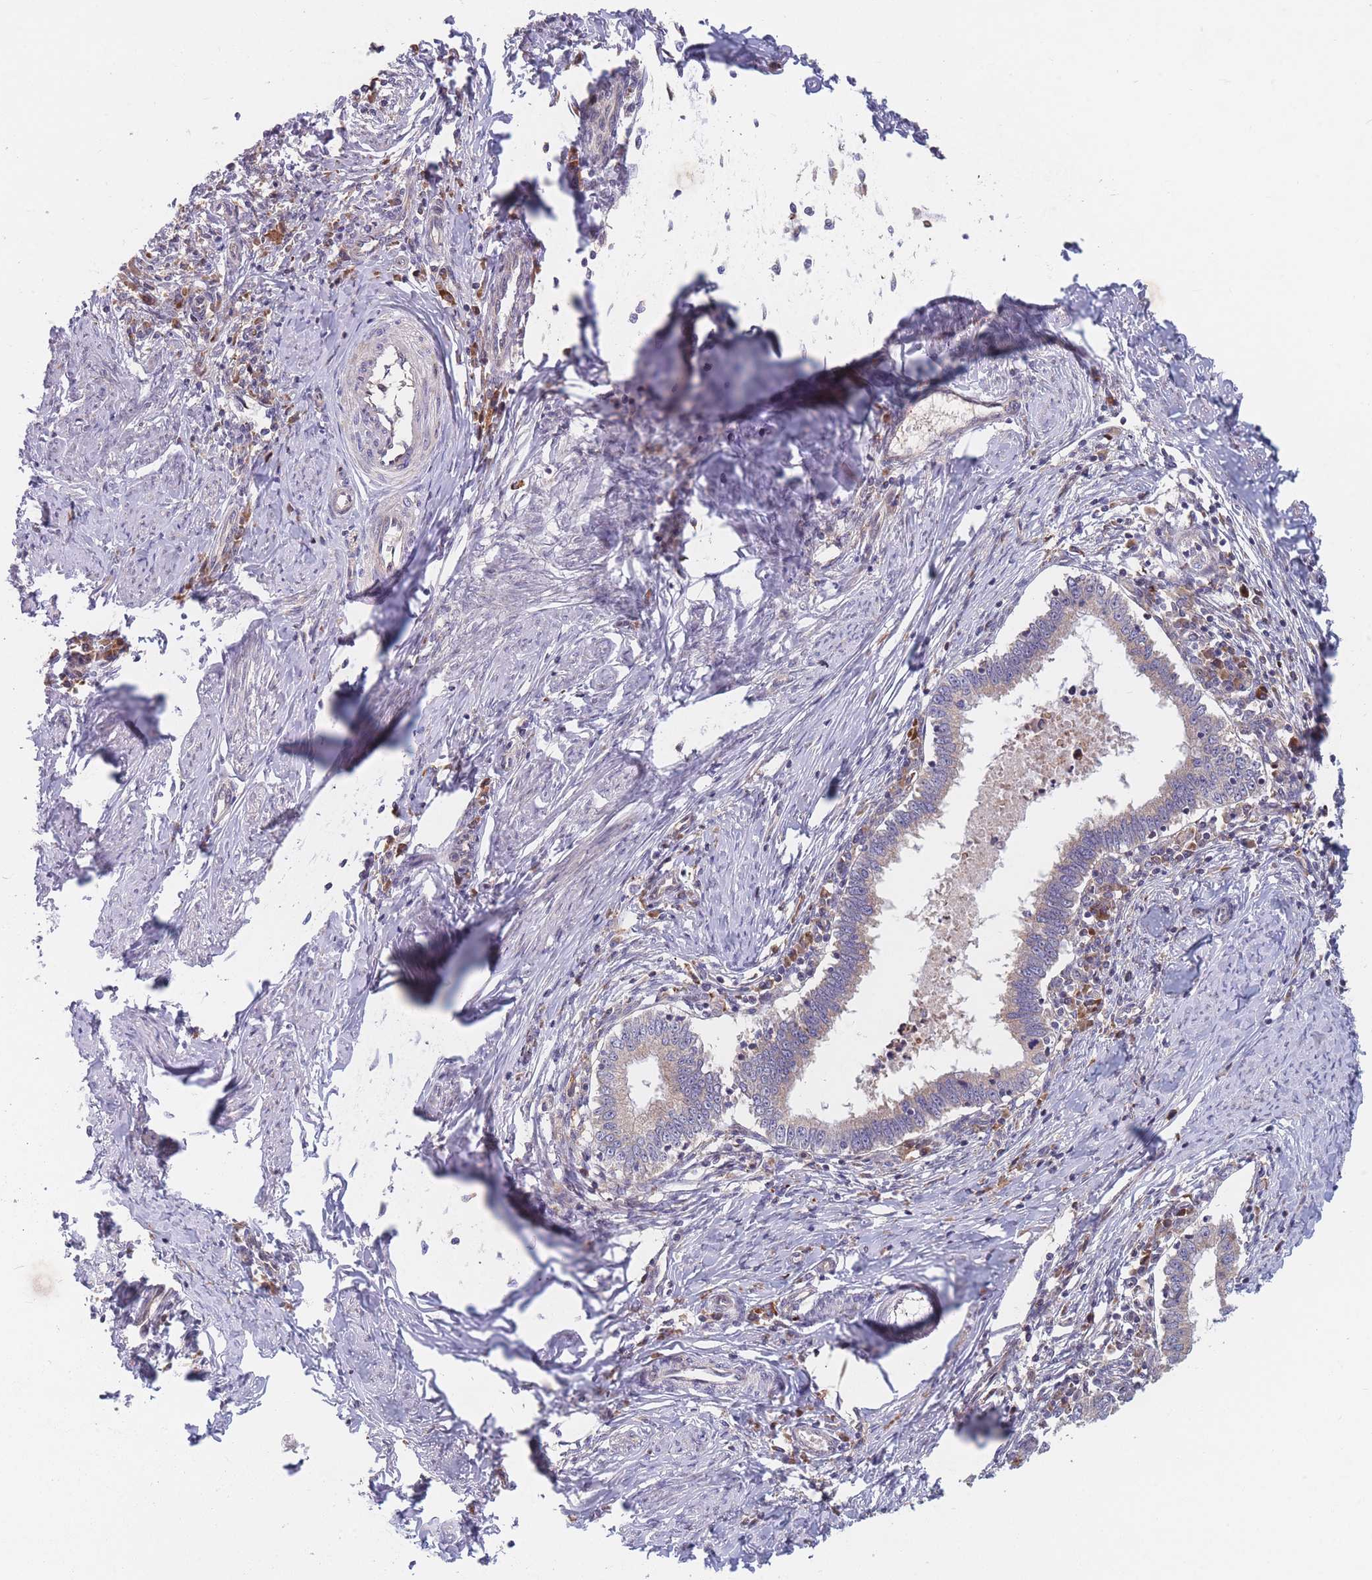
{"staining": {"intensity": "moderate", "quantity": ">75%", "location": "cytoplasmic/membranous"}, "tissue": "cervical cancer", "cell_type": "Tumor cells", "image_type": "cancer", "snomed": [{"axis": "morphology", "description": "Adenocarcinoma, NOS"}, {"axis": "topography", "description": "Cervix"}], "caption": "Immunohistochemical staining of cervical cancer (adenocarcinoma) displays medium levels of moderate cytoplasmic/membranous protein expression in about >75% of tumor cells. (DAB IHC, brown staining for protein, blue staining for nuclei).", "gene": "TMEM131L", "patient": {"sex": "female", "age": 36}}